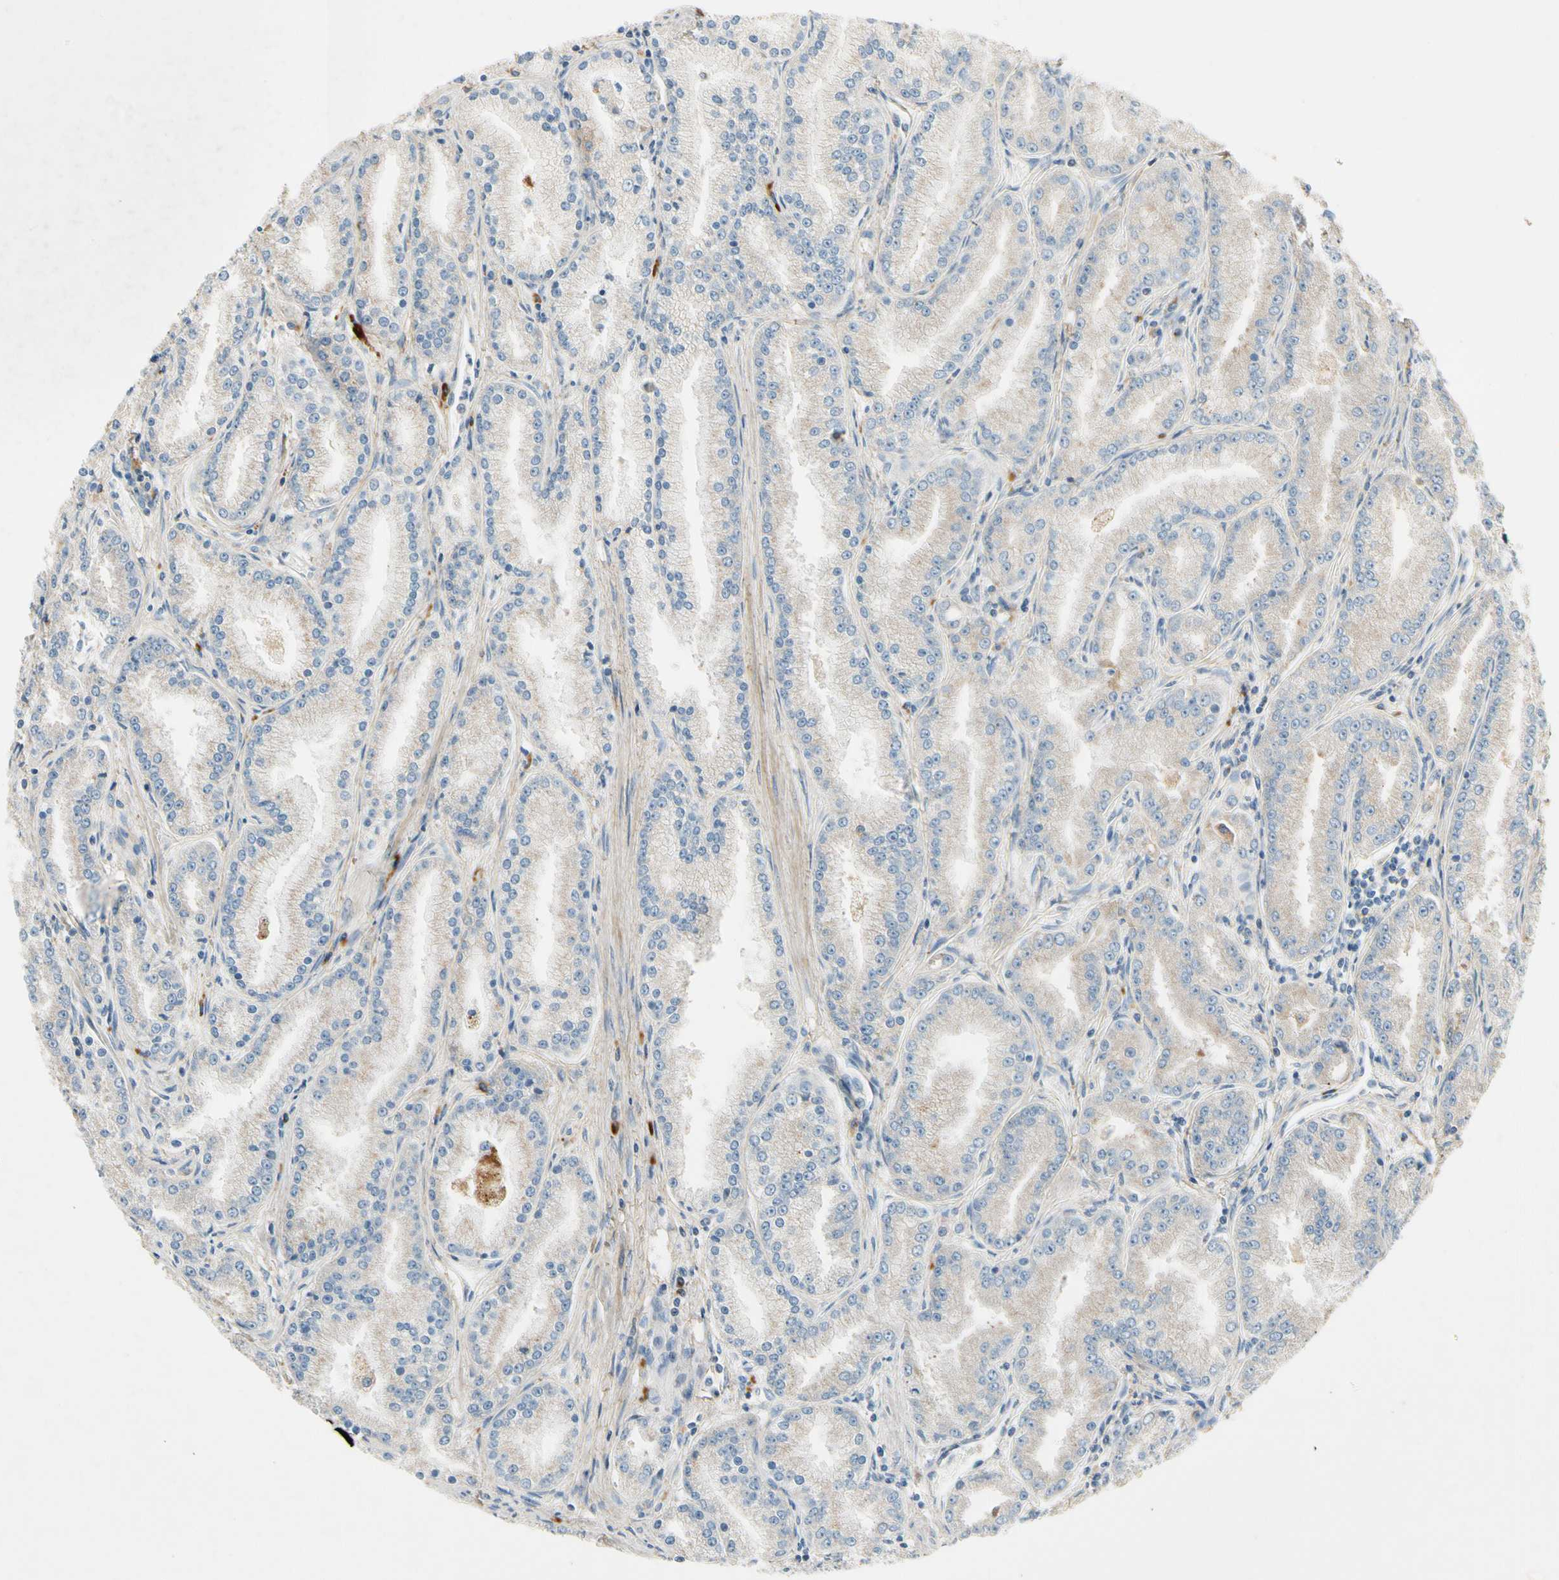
{"staining": {"intensity": "weak", "quantity": ">75%", "location": "cytoplasmic/membranous"}, "tissue": "prostate cancer", "cell_type": "Tumor cells", "image_type": "cancer", "snomed": [{"axis": "morphology", "description": "Adenocarcinoma, High grade"}, {"axis": "topography", "description": "Prostate"}], "caption": "A photomicrograph of prostate high-grade adenocarcinoma stained for a protein demonstrates weak cytoplasmic/membranous brown staining in tumor cells. (DAB (3,3'-diaminobenzidine) IHC, brown staining for protein, blue staining for nuclei).", "gene": "MST1R", "patient": {"sex": "male", "age": 61}}